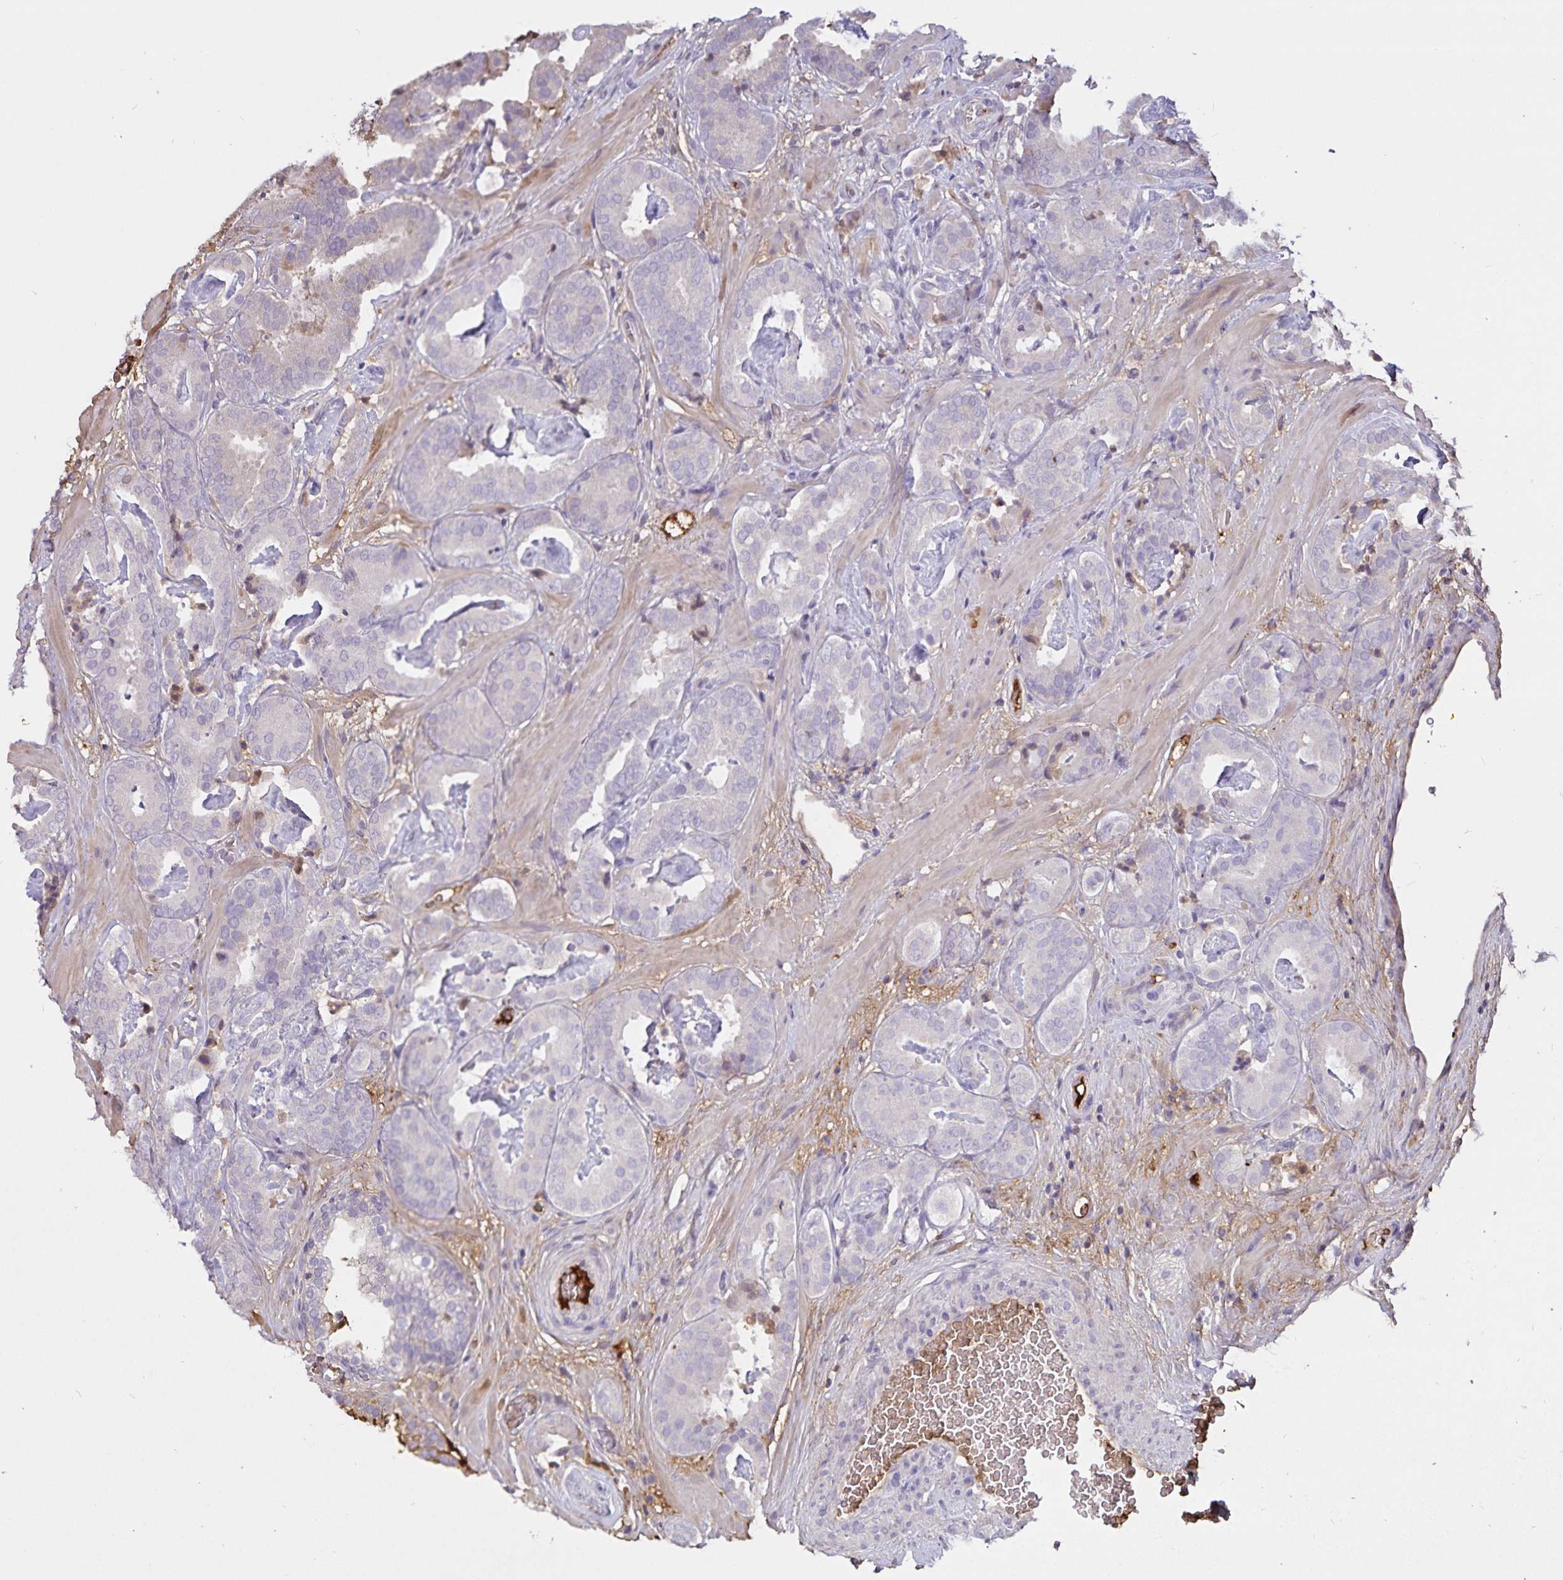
{"staining": {"intensity": "negative", "quantity": "none", "location": "none"}, "tissue": "prostate cancer", "cell_type": "Tumor cells", "image_type": "cancer", "snomed": [{"axis": "morphology", "description": "Adenocarcinoma, Low grade"}, {"axis": "topography", "description": "Prostate"}], "caption": "This is an immunohistochemistry (IHC) image of human prostate cancer (low-grade adenocarcinoma). There is no expression in tumor cells.", "gene": "FGG", "patient": {"sex": "male", "age": 62}}